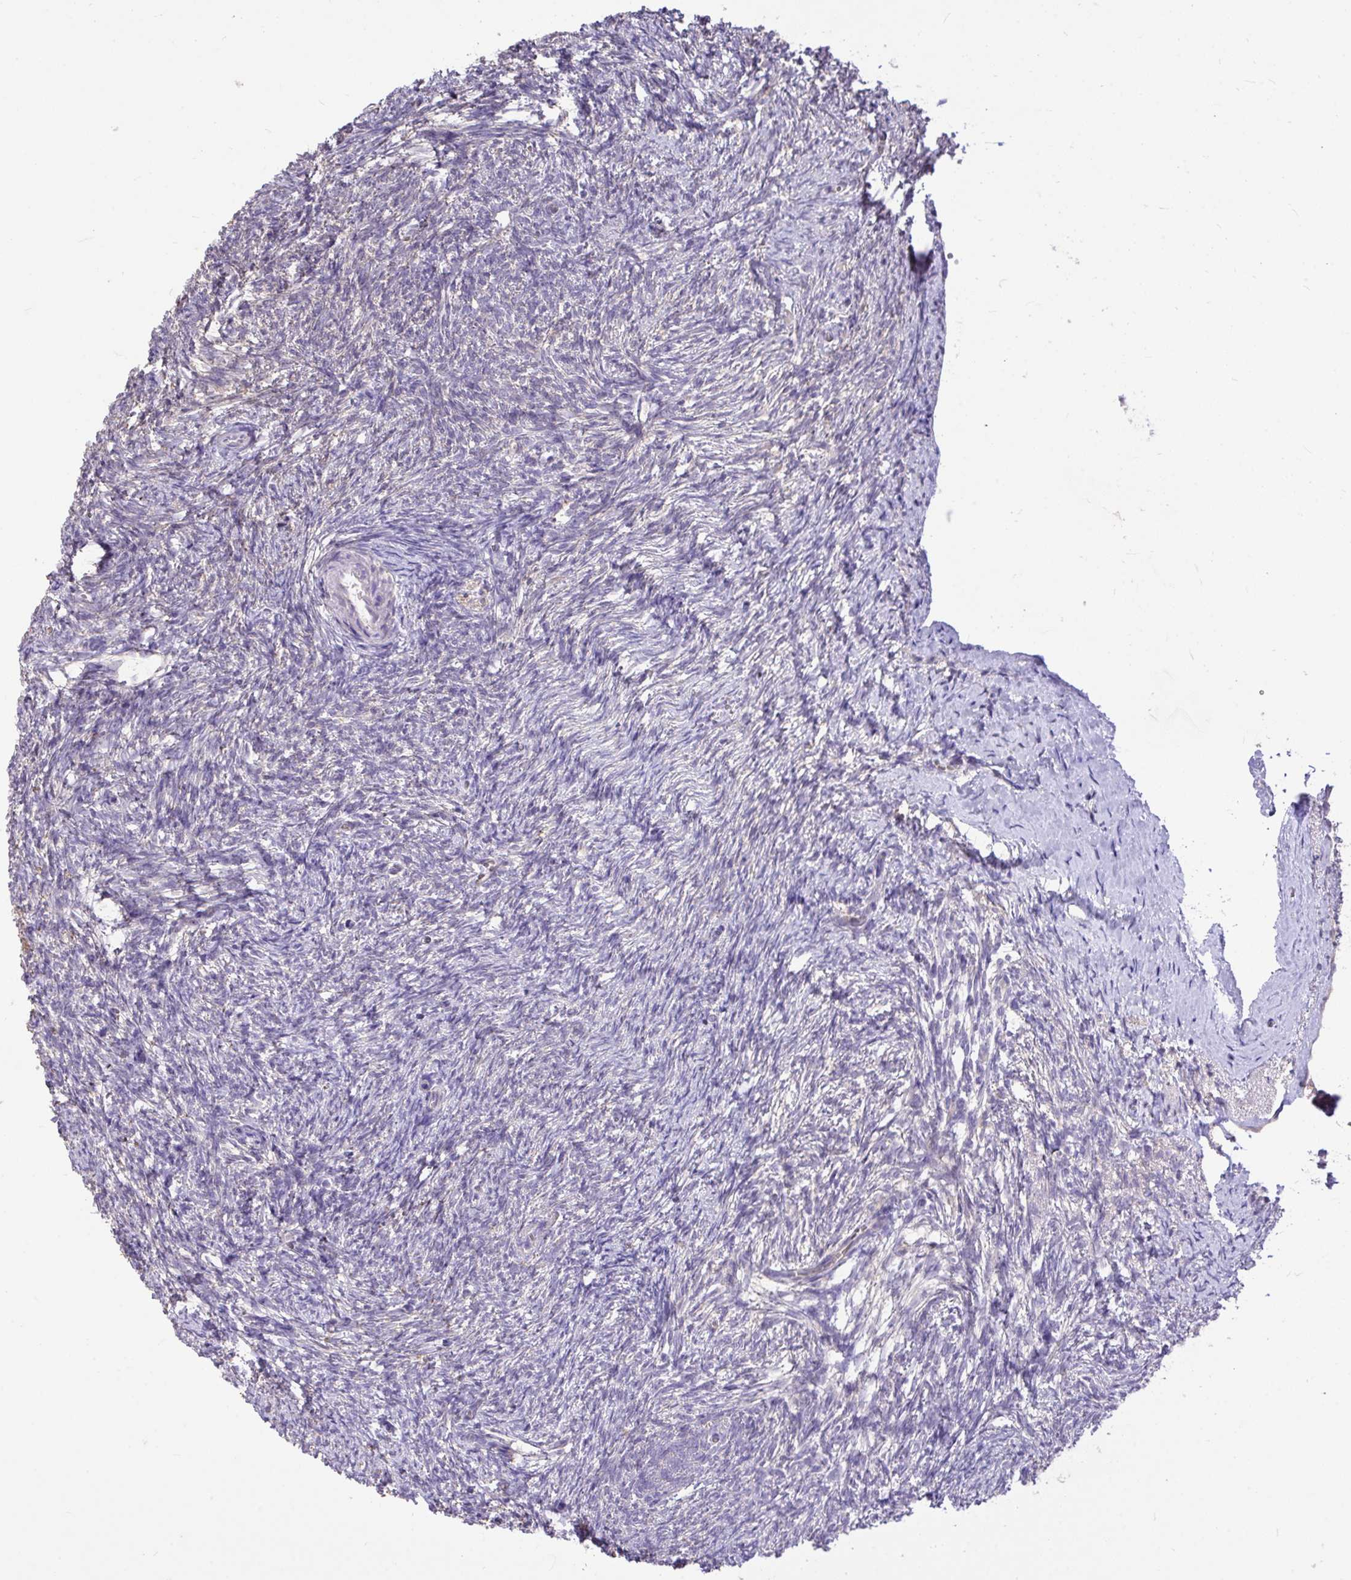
{"staining": {"intensity": "weak", "quantity": ">75%", "location": "cytoplasmic/membranous"}, "tissue": "ovary", "cell_type": "Follicle cells", "image_type": "normal", "snomed": [{"axis": "morphology", "description": "Normal tissue, NOS"}, {"axis": "topography", "description": "Ovary"}], "caption": "Brown immunohistochemical staining in normal ovary demonstrates weak cytoplasmic/membranous staining in approximately >75% of follicle cells.", "gene": "MPC2", "patient": {"sex": "female", "age": 41}}